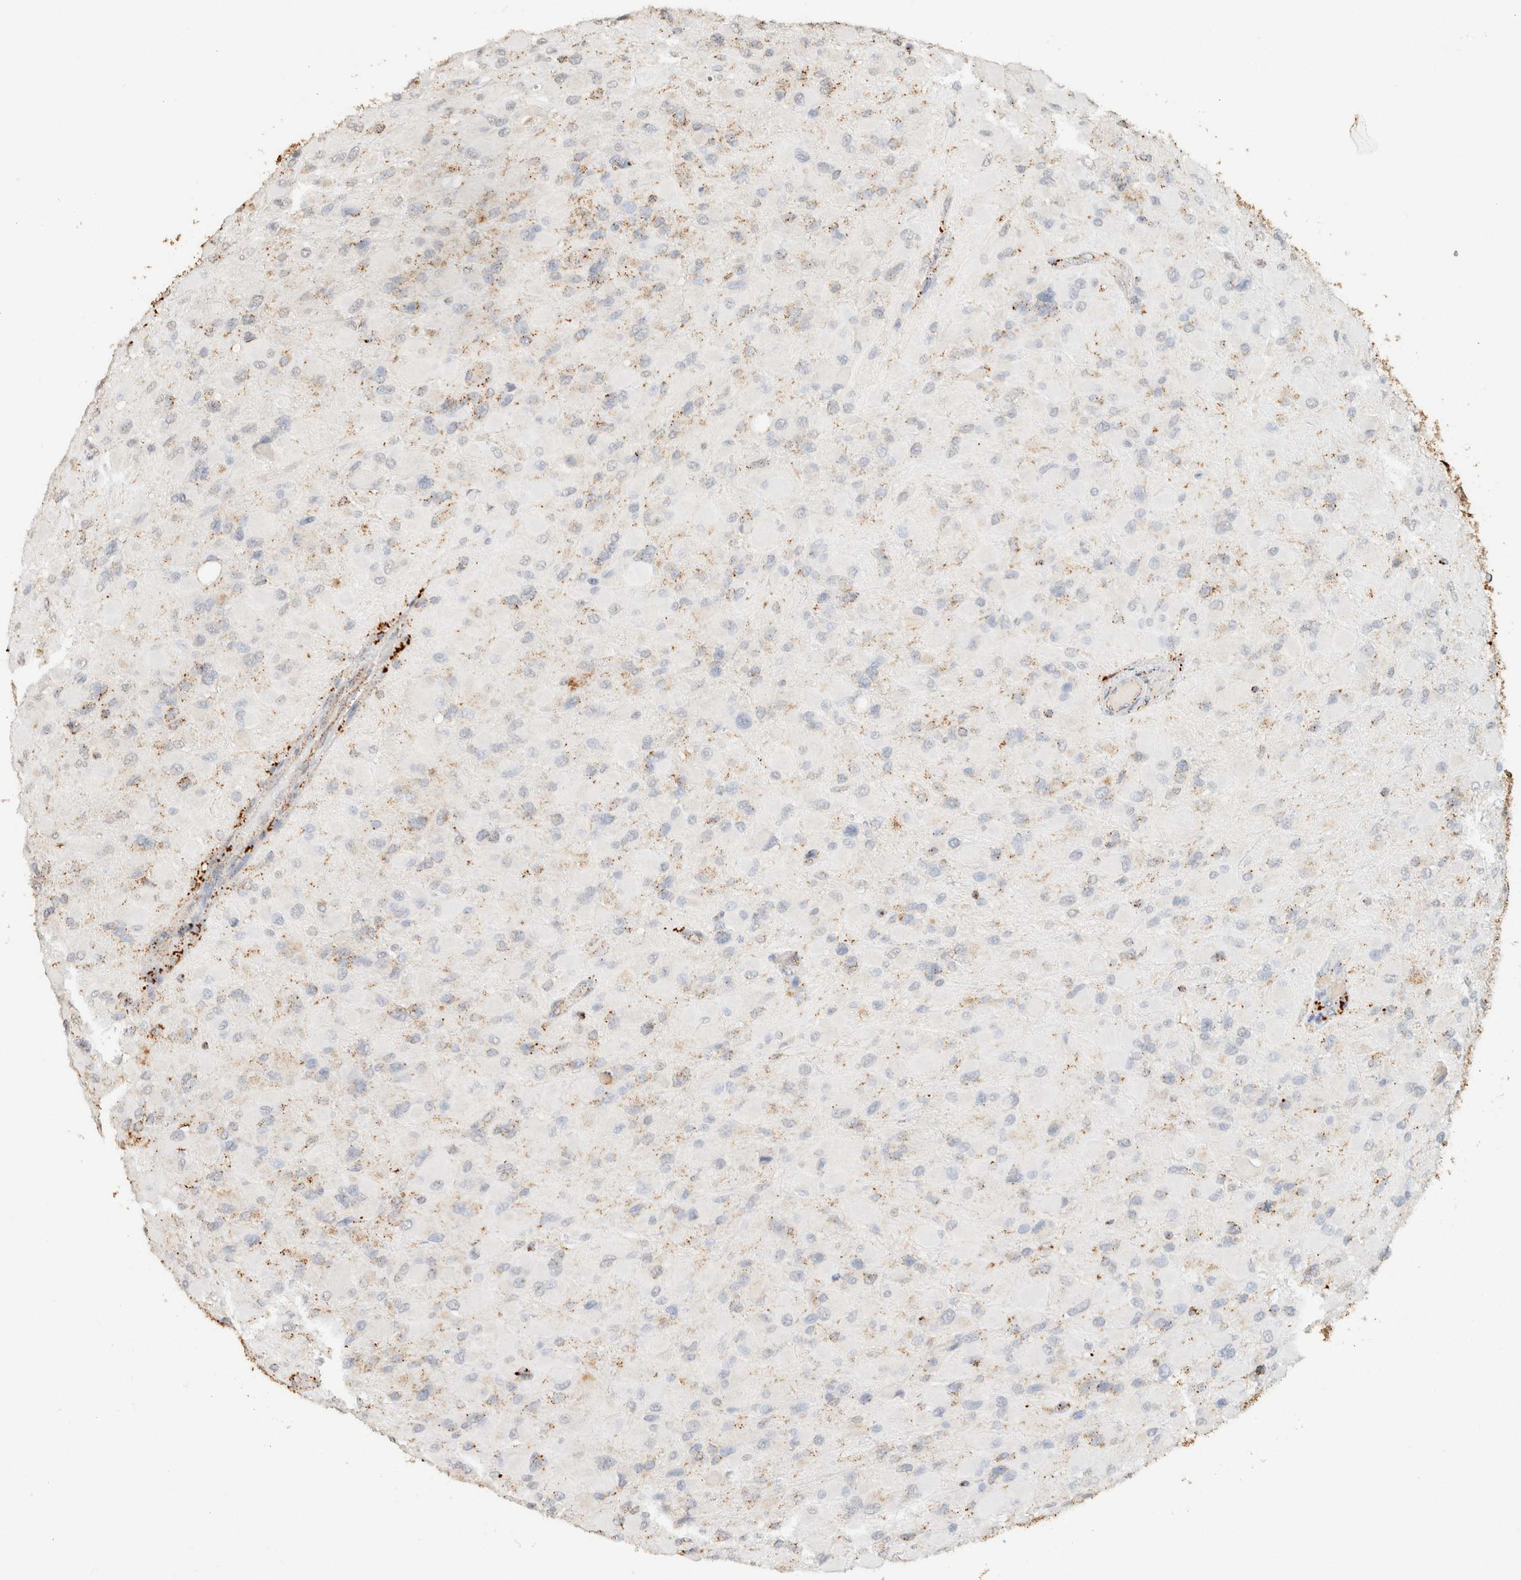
{"staining": {"intensity": "moderate", "quantity": "<25%", "location": "cytoplasmic/membranous"}, "tissue": "glioma", "cell_type": "Tumor cells", "image_type": "cancer", "snomed": [{"axis": "morphology", "description": "Glioma, malignant, High grade"}, {"axis": "topography", "description": "Cerebral cortex"}], "caption": "A brown stain highlights moderate cytoplasmic/membranous staining of a protein in malignant glioma (high-grade) tumor cells.", "gene": "CTSC", "patient": {"sex": "female", "age": 36}}